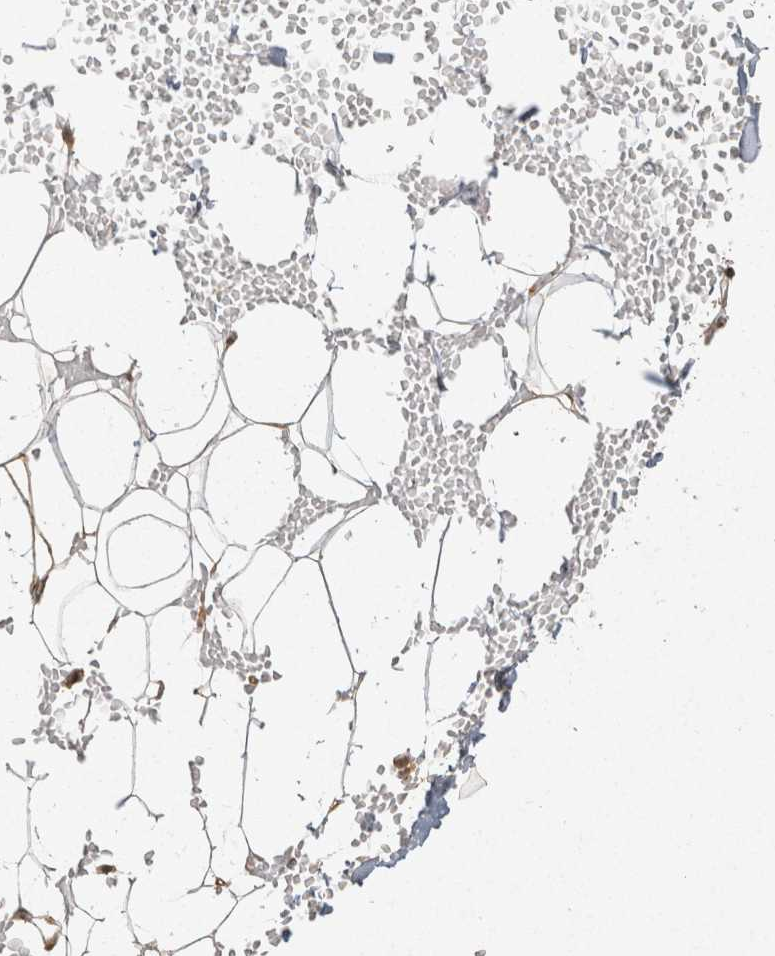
{"staining": {"intensity": "weak", "quantity": ">75%", "location": "cytoplasmic/membranous"}, "tissue": "adipose tissue", "cell_type": "Adipocytes", "image_type": "normal", "snomed": [{"axis": "morphology", "description": "Normal tissue, NOS"}, {"axis": "topography", "description": "Breast"}], "caption": "An immunohistochemistry histopathology image of unremarkable tissue is shown. Protein staining in brown labels weak cytoplasmic/membranous positivity in adipose tissue within adipocytes.", "gene": "CAMSAP2", "patient": {"sex": "female", "age": 23}}